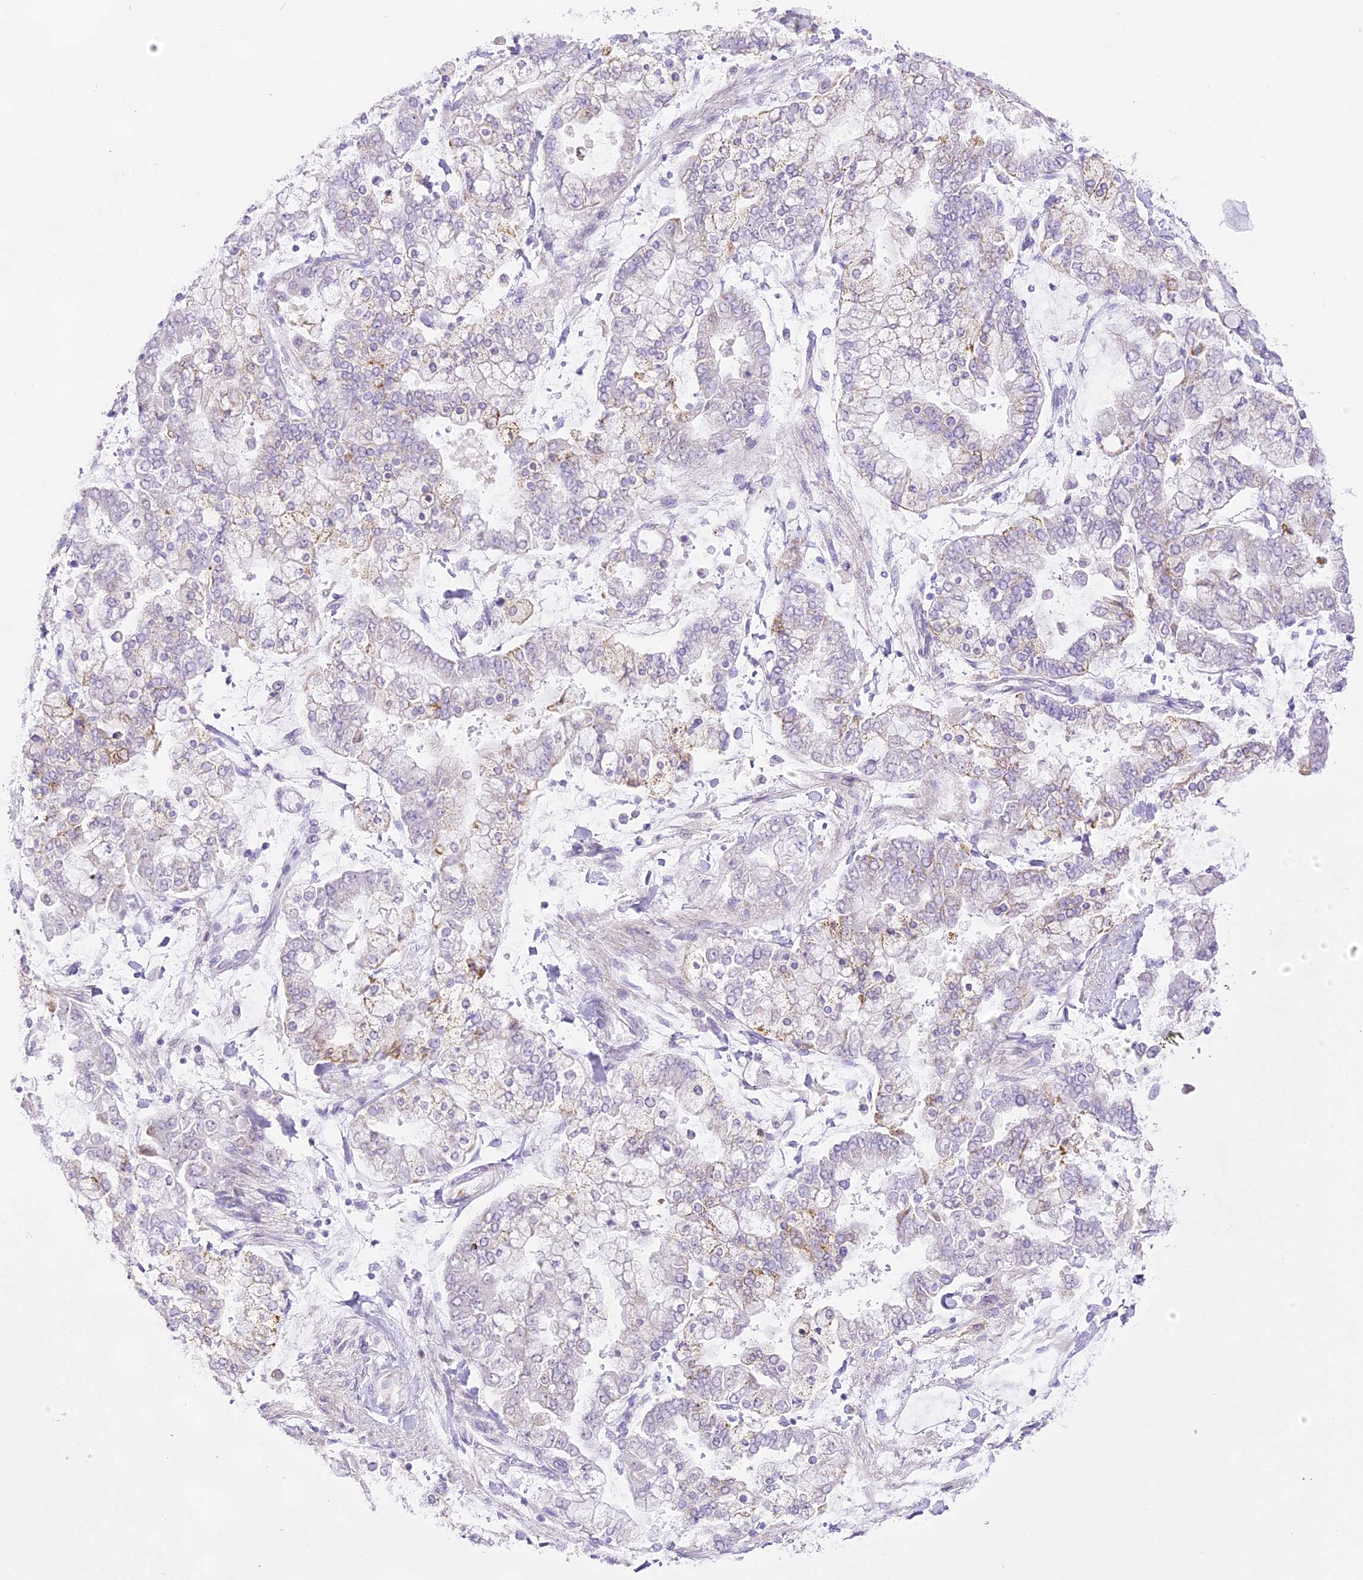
{"staining": {"intensity": "negative", "quantity": "none", "location": "none"}, "tissue": "stomach cancer", "cell_type": "Tumor cells", "image_type": "cancer", "snomed": [{"axis": "morphology", "description": "Normal tissue, NOS"}, {"axis": "morphology", "description": "Adenocarcinoma, NOS"}, {"axis": "topography", "description": "Stomach, upper"}, {"axis": "topography", "description": "Stomach"}], "caption": "Adenocarcinoma (stomach) was stained to show a protein in brown. There is no significant positivity in tumor cells.", "gene": "CCDC30", "patient": {"sex": "male", "age": 76}}